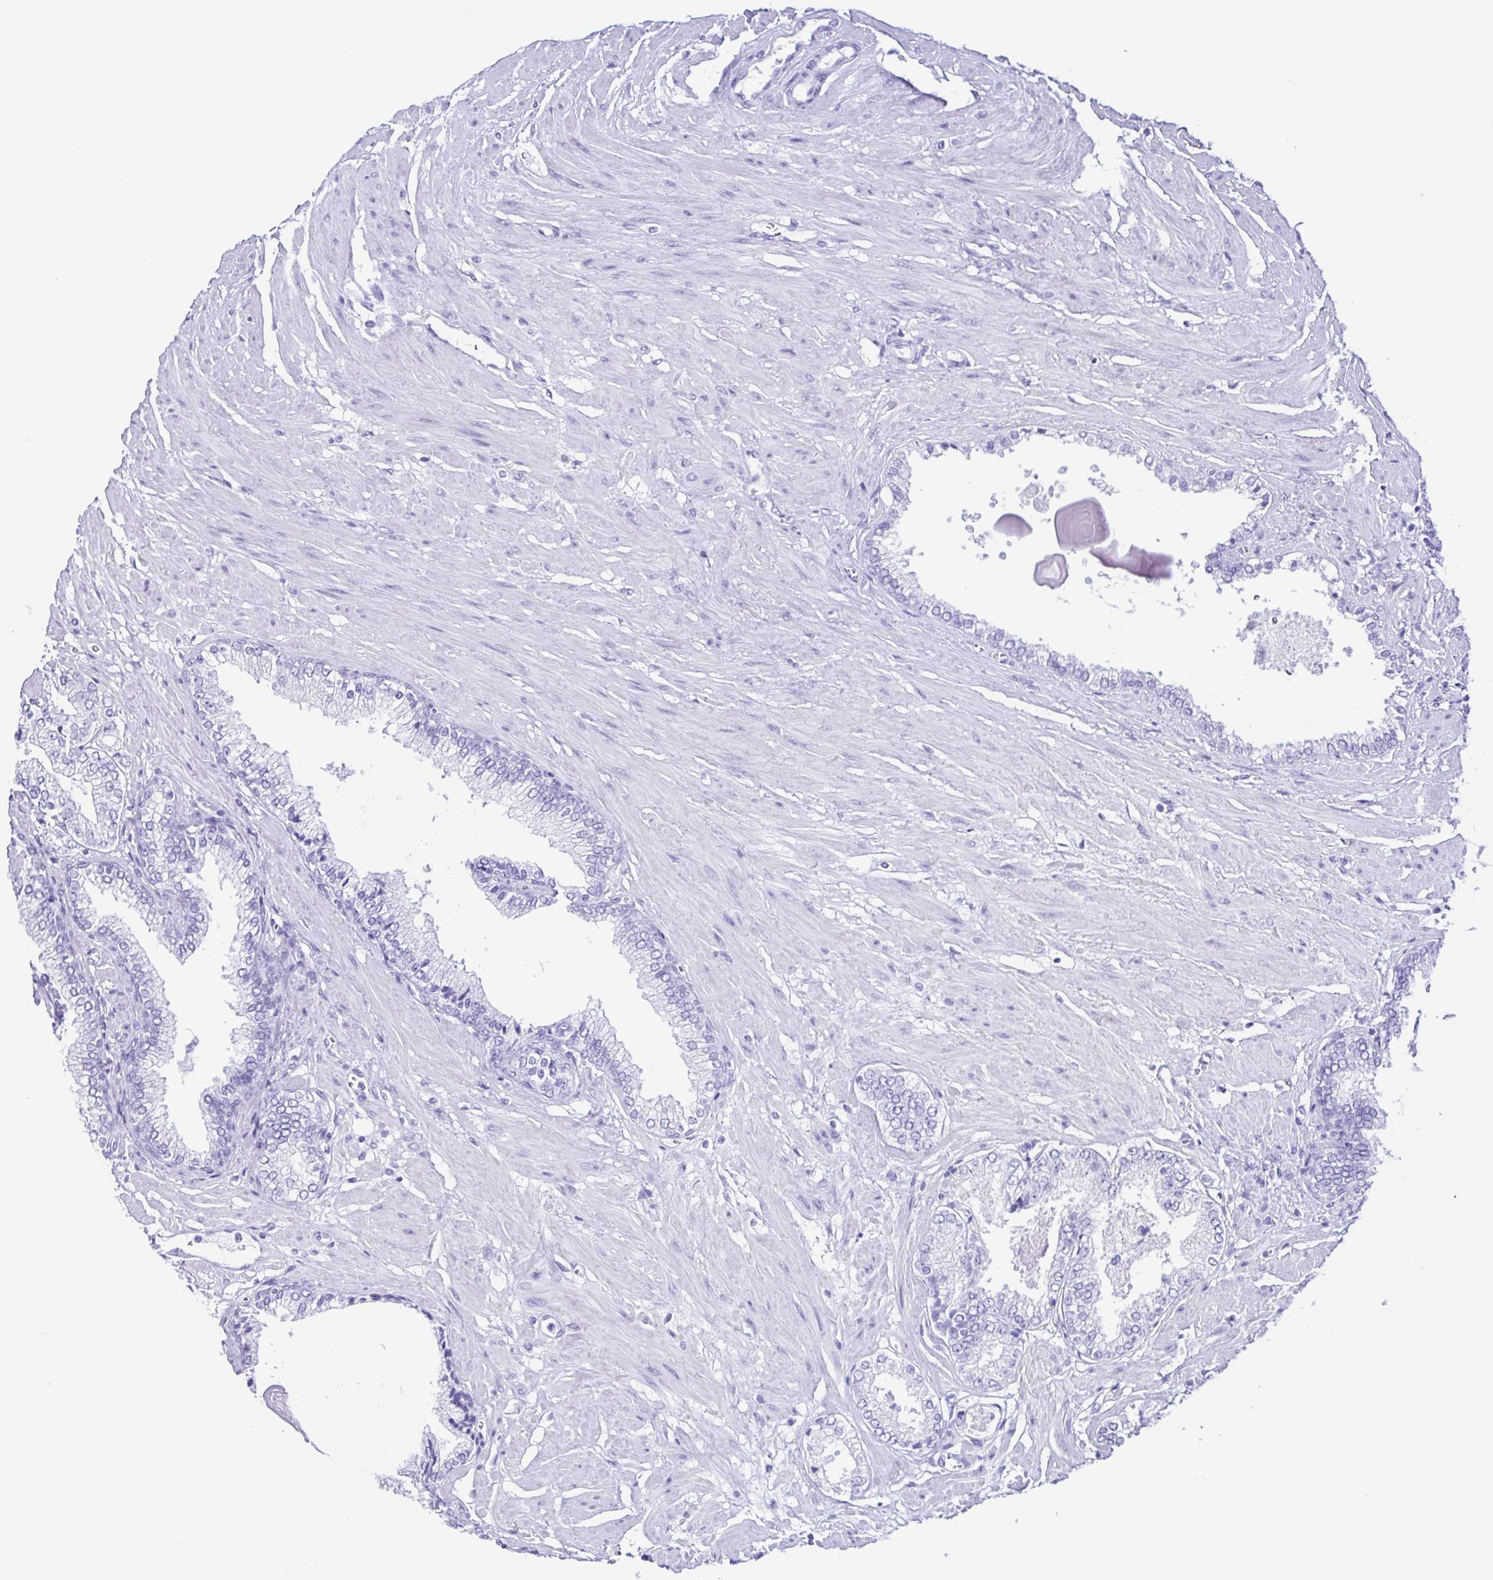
{"staining": {"intensity": "negative", "quantity": "none", "location": "none"}, "tissue": "prostate cancer", "cell_type": "Tumor cells", "image_type": "cancer", "snomed": [{"axis": "morphology", "description": "Adenocarcinoma, High grade"}, {"axis": "topography", "description": "Prostate"}], "caption": "Protein analysis of prostate cancer exhibits no significant staining in tumor cells.", "gene": "ERP27", "patient": {"sex": "male", "age": 64}}